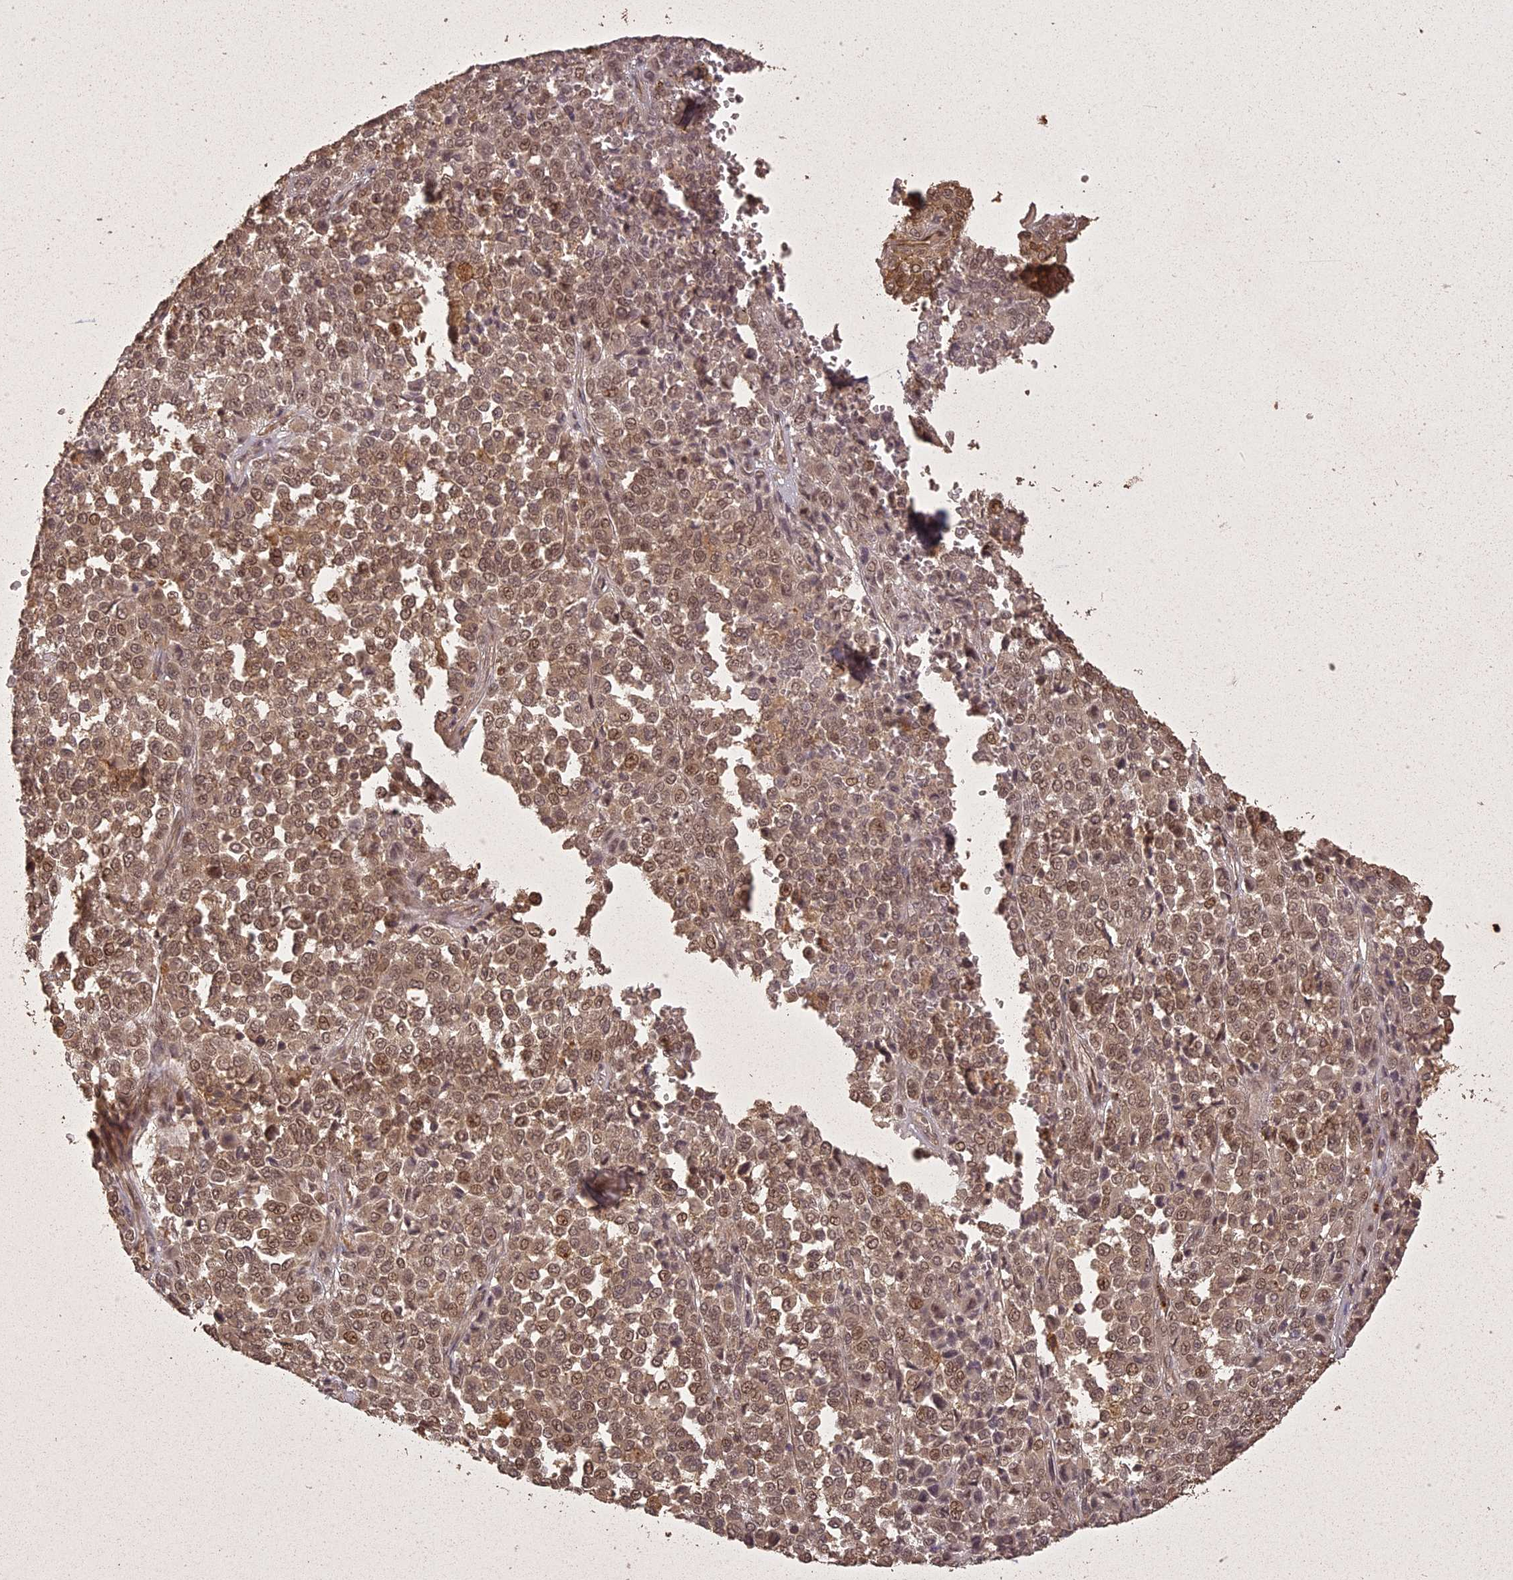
{"staining": {"intensity": "moderate", "quantity": ">75%", "location": "nuclear"}, "tissue": "melanoma", "cell_type": "Tumor cells", "image_type": "cancer", "snomed": [{"axis": "morphology", "description": "Malignant melanoma, Metastatic site"}, {"axis": "topography", "description": "Pancreas"}], "caption": "Approximately >75% of tumor cells in human malignant melanoma (metastatic site) display moderate nuclear protein staining as visualized by brown immunohistochemical staining.", "gene": "LIN37", "patient": {"sex": "female", "age": 30}}